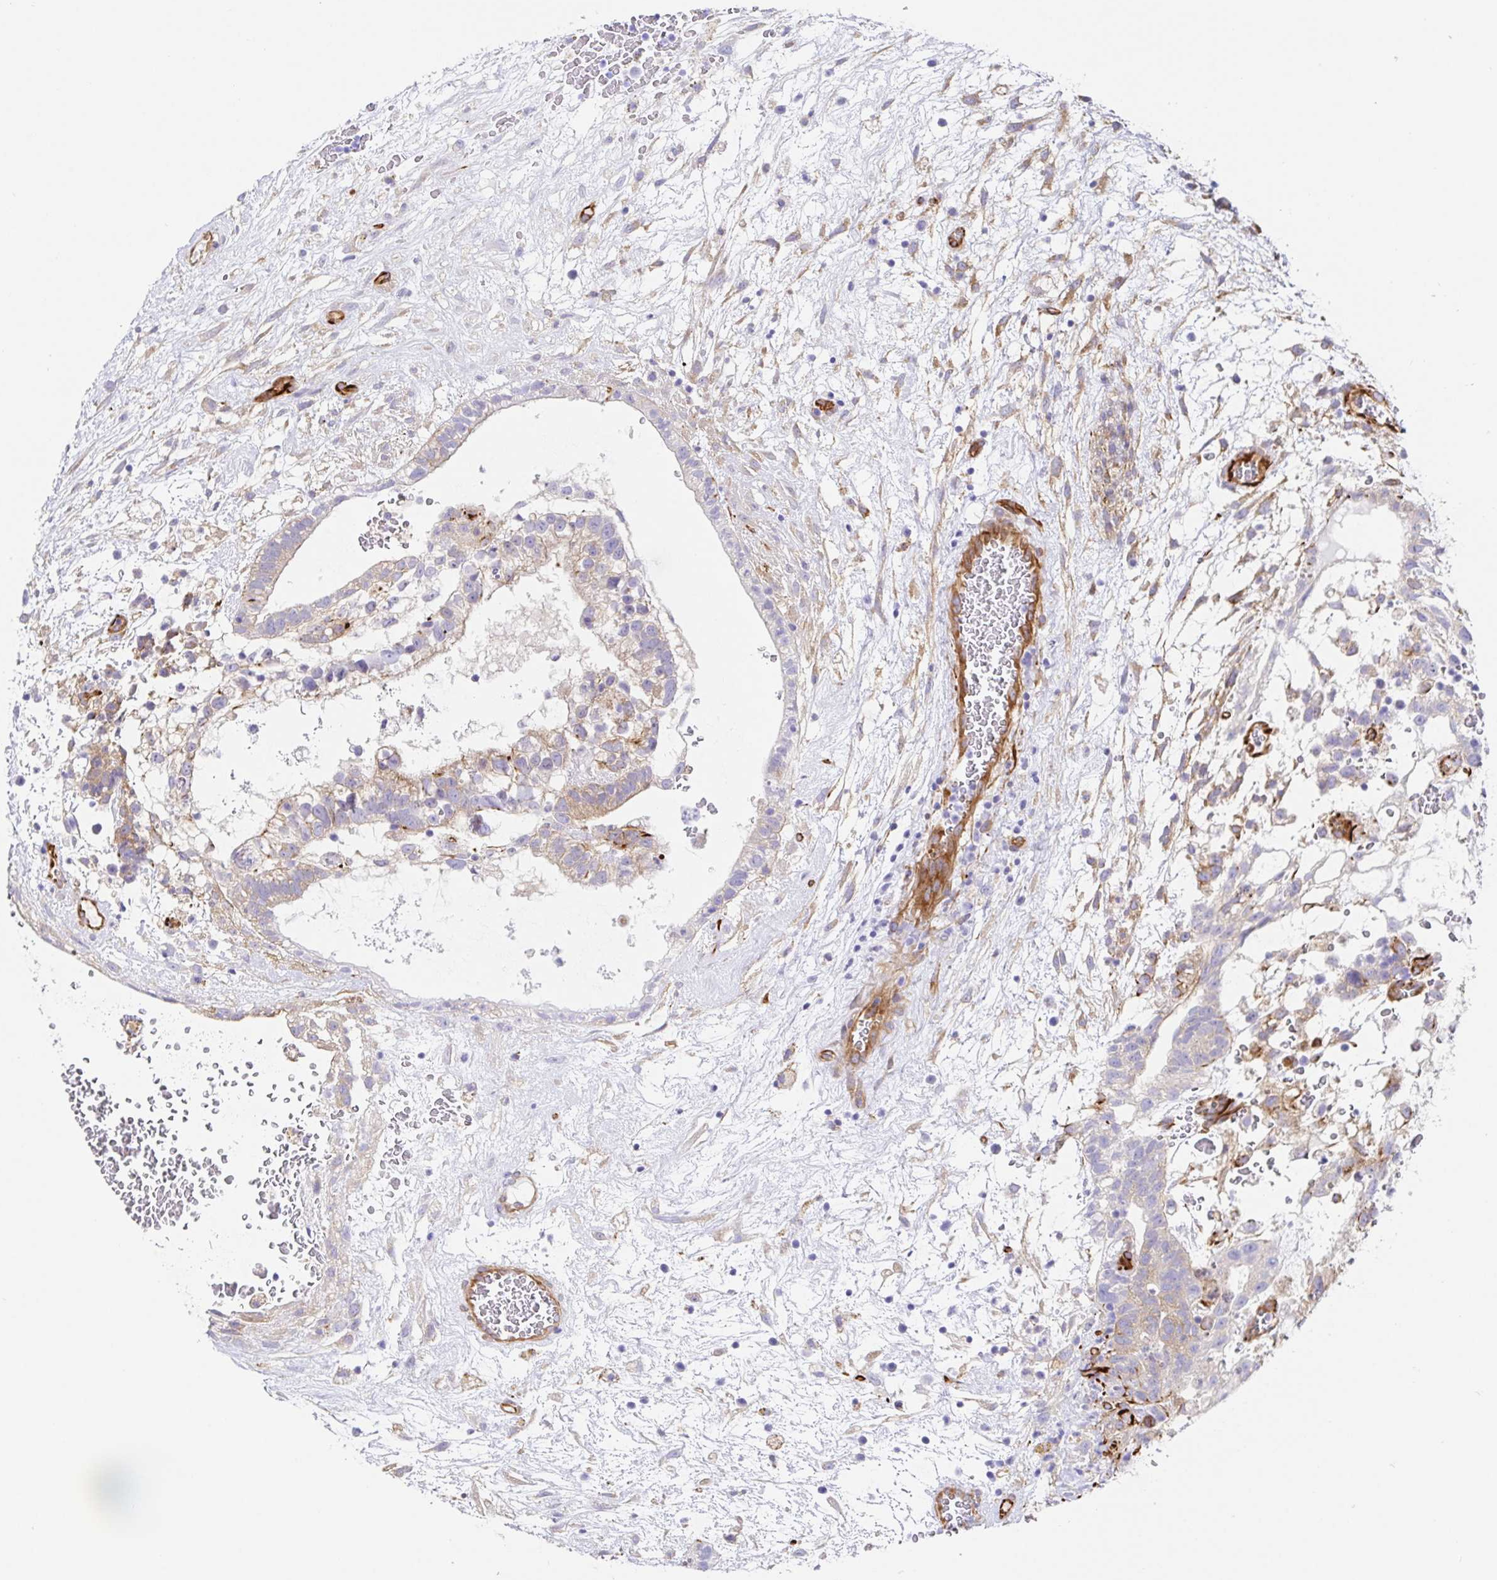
{"staining": {"intensity": "weak", "quantity": "<25%", "location": "cytoplasmic/membranous"}, "tissue": "testis cancer", "cell_type": "Tumor cells", "image_type": "cancer", "snomed": [{"axis": "morphology", "description": "Normal tissue, NOS"}, {"axis": "morphology", "description": "Carcinoma, Embryonal, NOS"}, {"axis": "topography", "description": "Testis"}], "caption": "Tumor cells show no significant staining in testis cancer (embryonal carcinoma).", "gene": "DOCK1", "patient": {"sex": "male", "age": 32}}